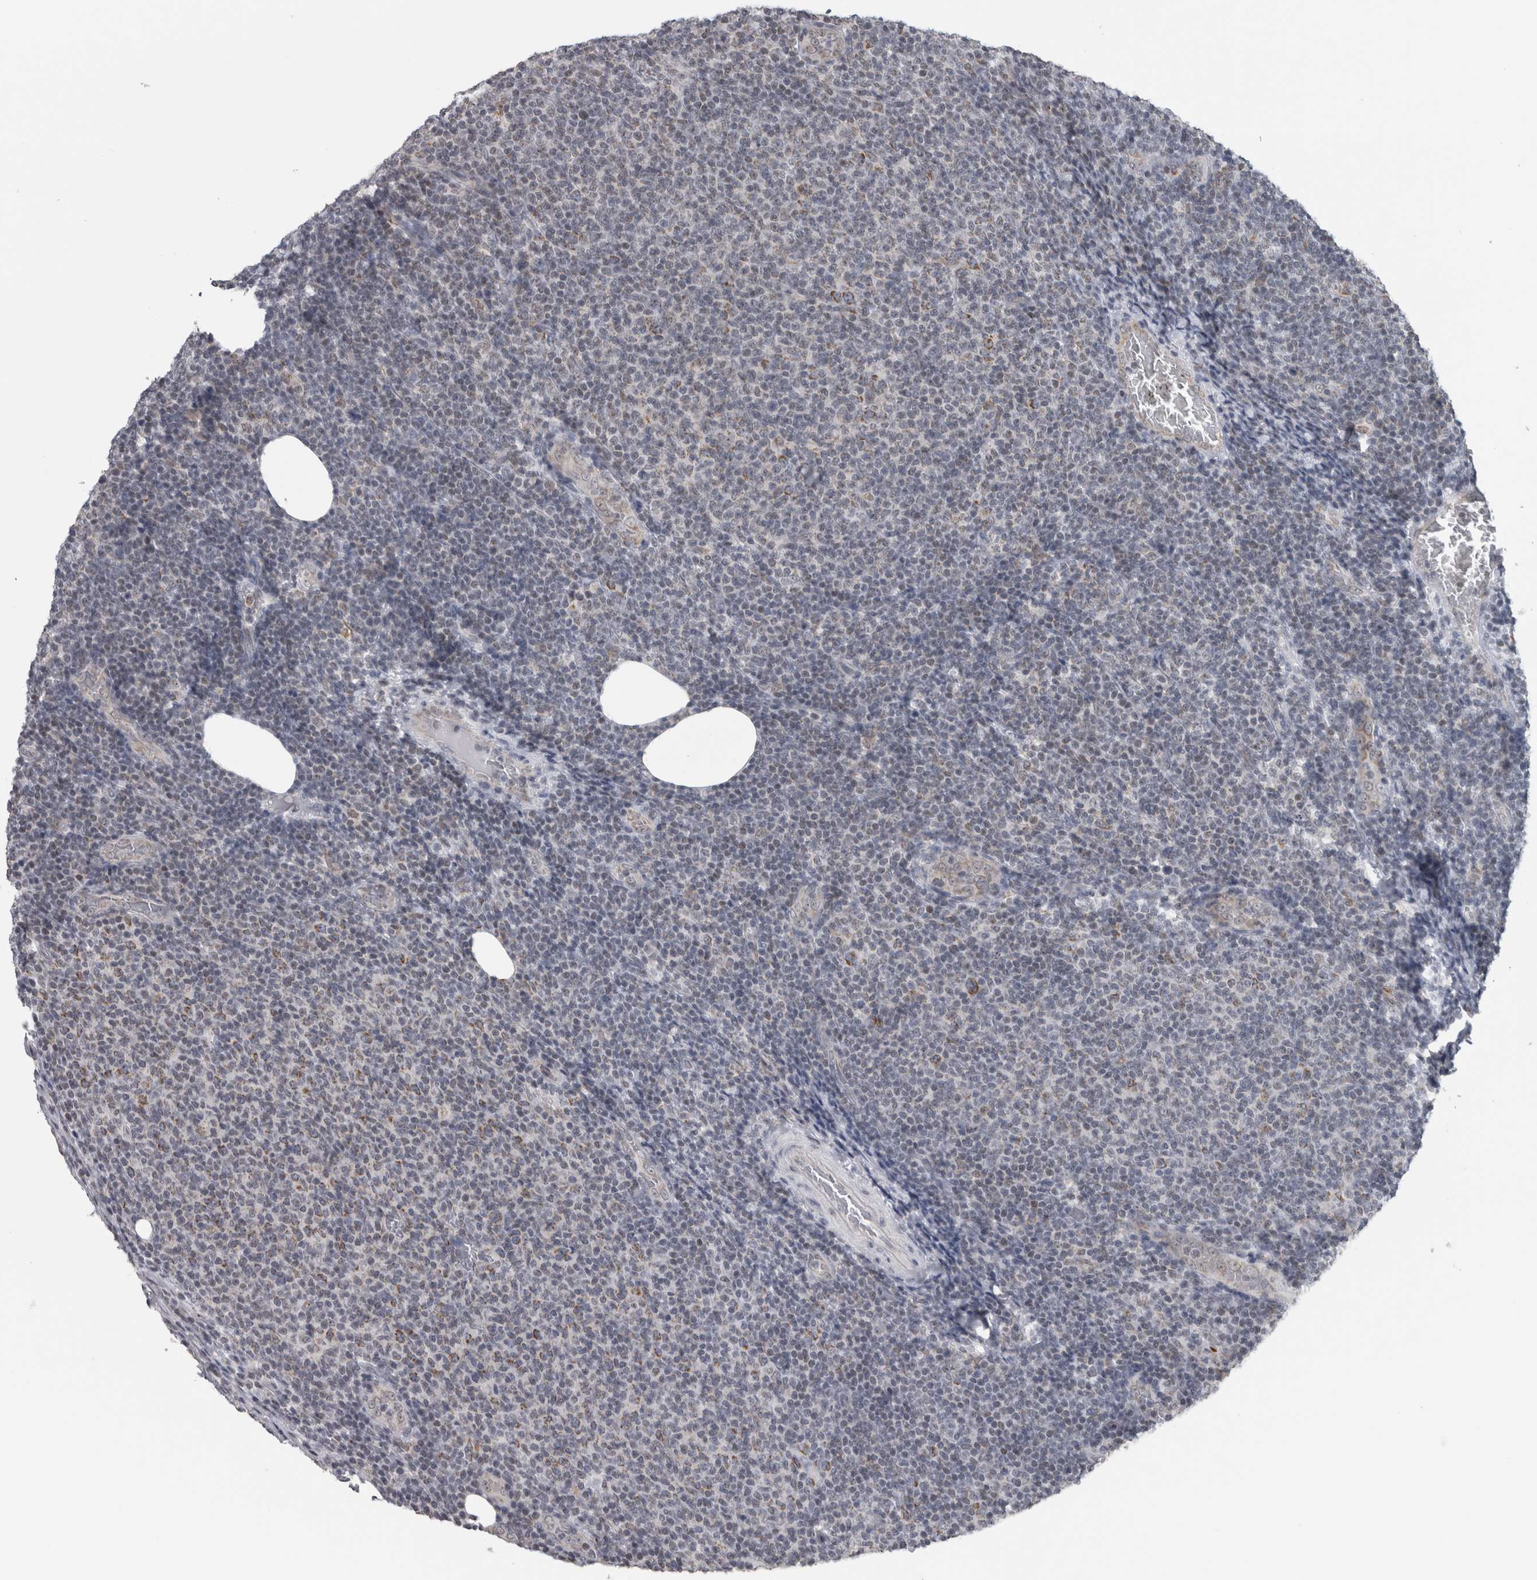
{"staining": {"intensity": "moderate", "quantity": "<25%", "location": "cytoplasmic/membranous"}, "tissue": "lymphoma", "cell_type": "Tumor cells", "image_type": "cancer", "snomed": [{"axis": "morphology", "description": "Malignant lymphoma, non-Hodgkin's type, Low grade"}, {"axis": "topography", "description": "Lymph node"}], "caption": "IHC of human malignant lymphoma, non-Hodgkin's type (low-grade) exhibits low levels of moderate cytoplasmic/membranous positivity in approximately <25% of tumor cells.", "gene": "OR2K2", "patient": {"sex": "male", "age": 66}}